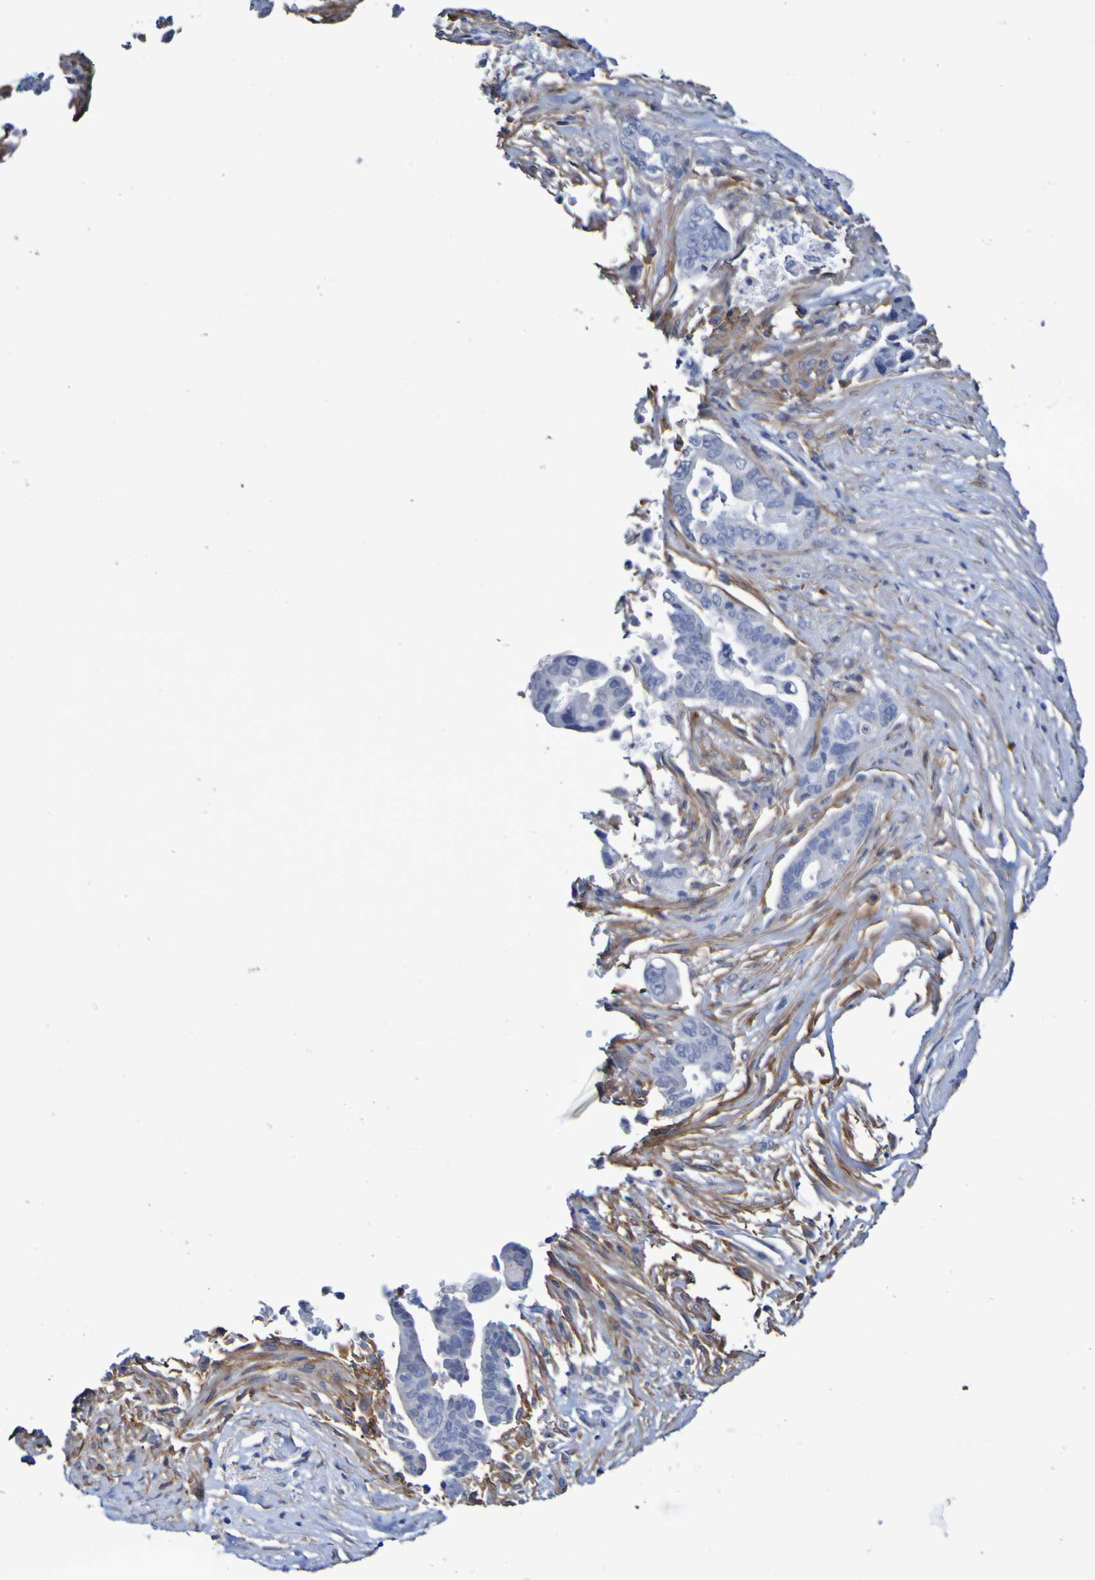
{"staining": {"intensity": "negative", "quantity": "none", "location": "none"}, "tissue": "pancreatic cancer", "cell_type": "Tumor cells", "image_type": "cancer", "snomed": [{"axis": "morphology", "description": "Adenocarcinoma, NOS"}, {"axis": "topography", "description": "Pancreas"}], "caption": "A high-resolution image shows immunohistochemistry staining of pancreatic cancer (adenocarcinoma), which demonstrates no significant staining in tumor cells.", "gene": "SGCB", "patient": {"sex": "male", "age": 70}}